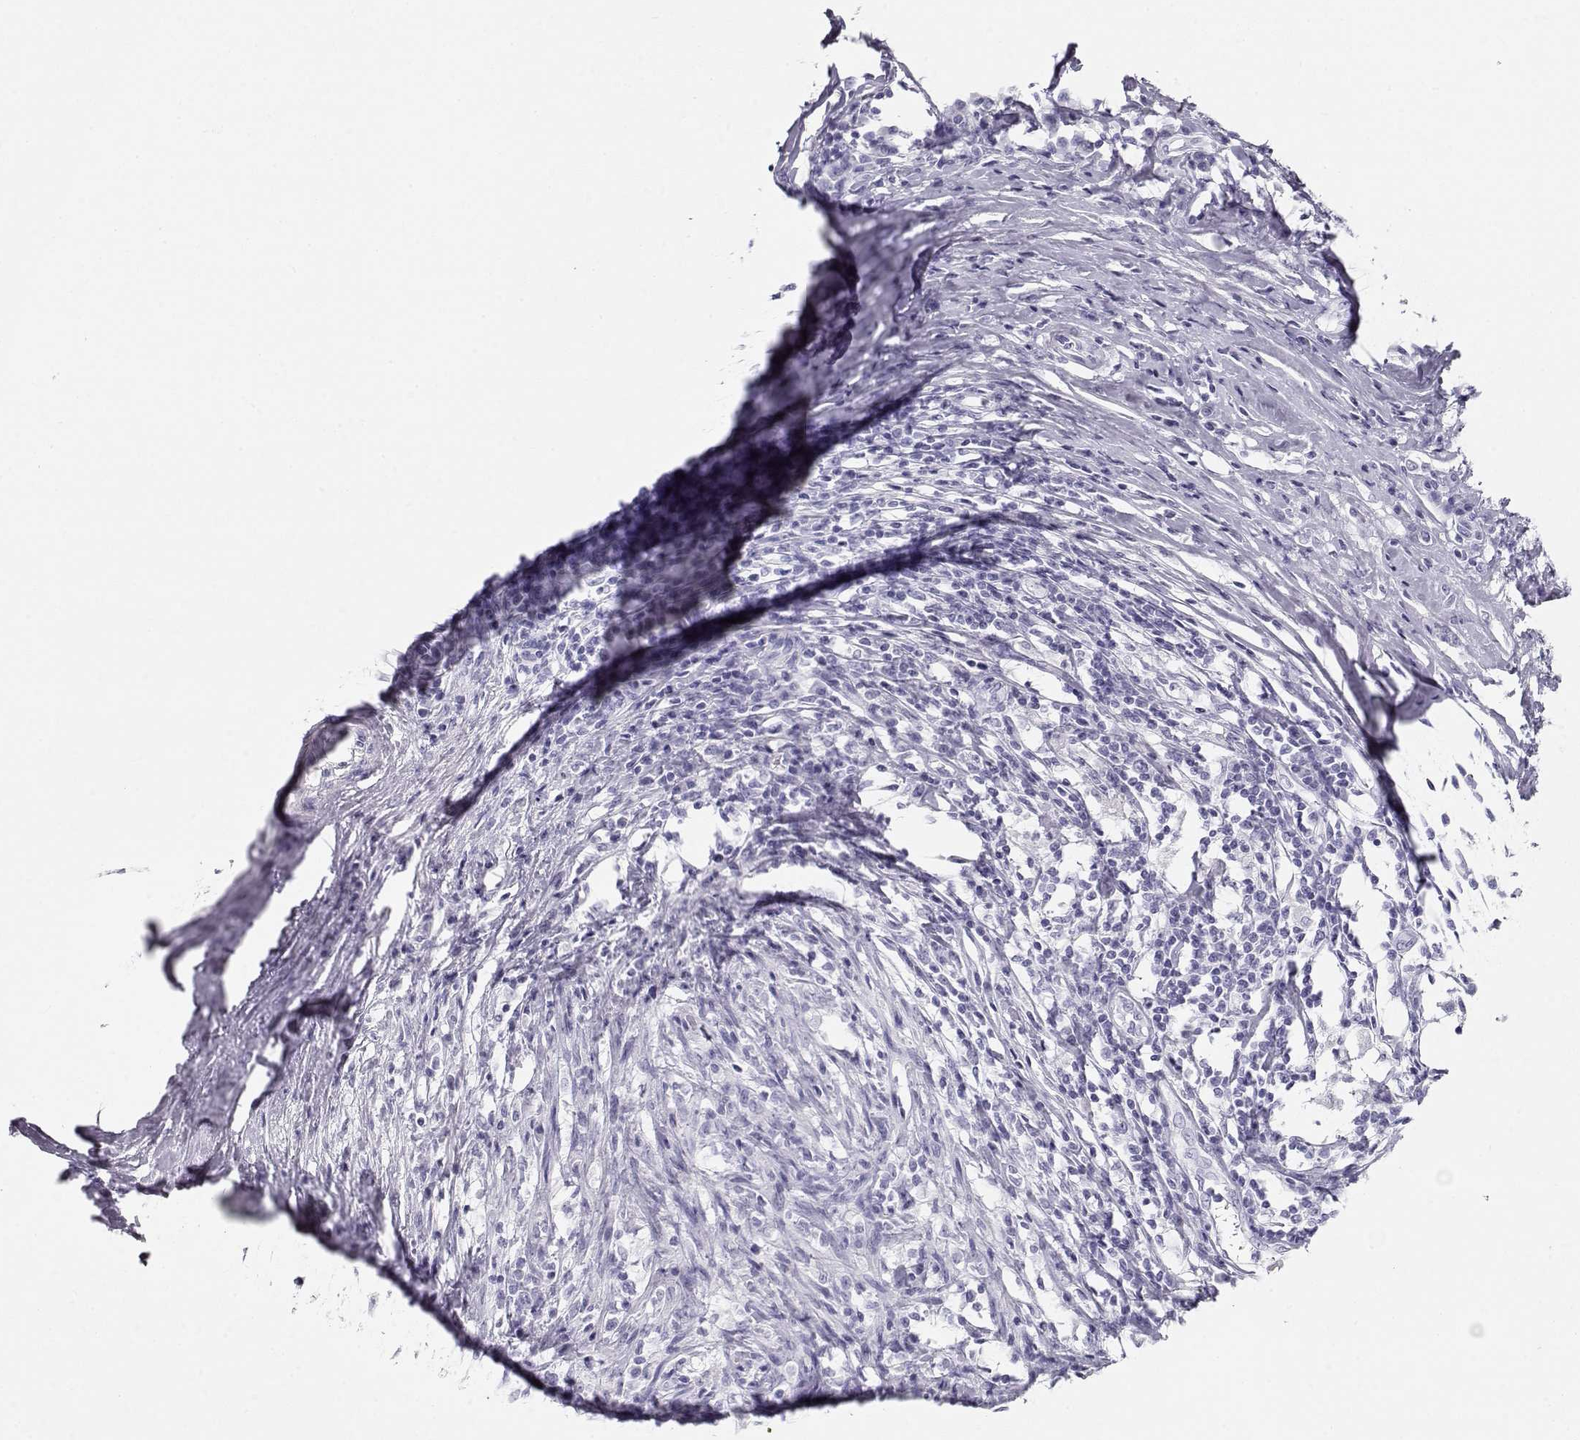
{"staining": {"intensity": "negative", "quantity": "none", "location": "none"}, "tissue": "melanoma", "cell_type": "Tumor cells", "image_type": "cancer", "snomed": [{"axis": "morphology", "description": "Malignant melanoma, NOS"}, {"axis": "topography", "description": "Skin"}], "caption": "Immunohistochemical staining of human malignant melanoma displays no significant expression in tumor cells. (Brightfield microscopy of DAB (3,3'-diaminobenzidine) IHC at high magnification).", "gene": "MAGEC1", "patient": {"sex": "female", "age": 91}}